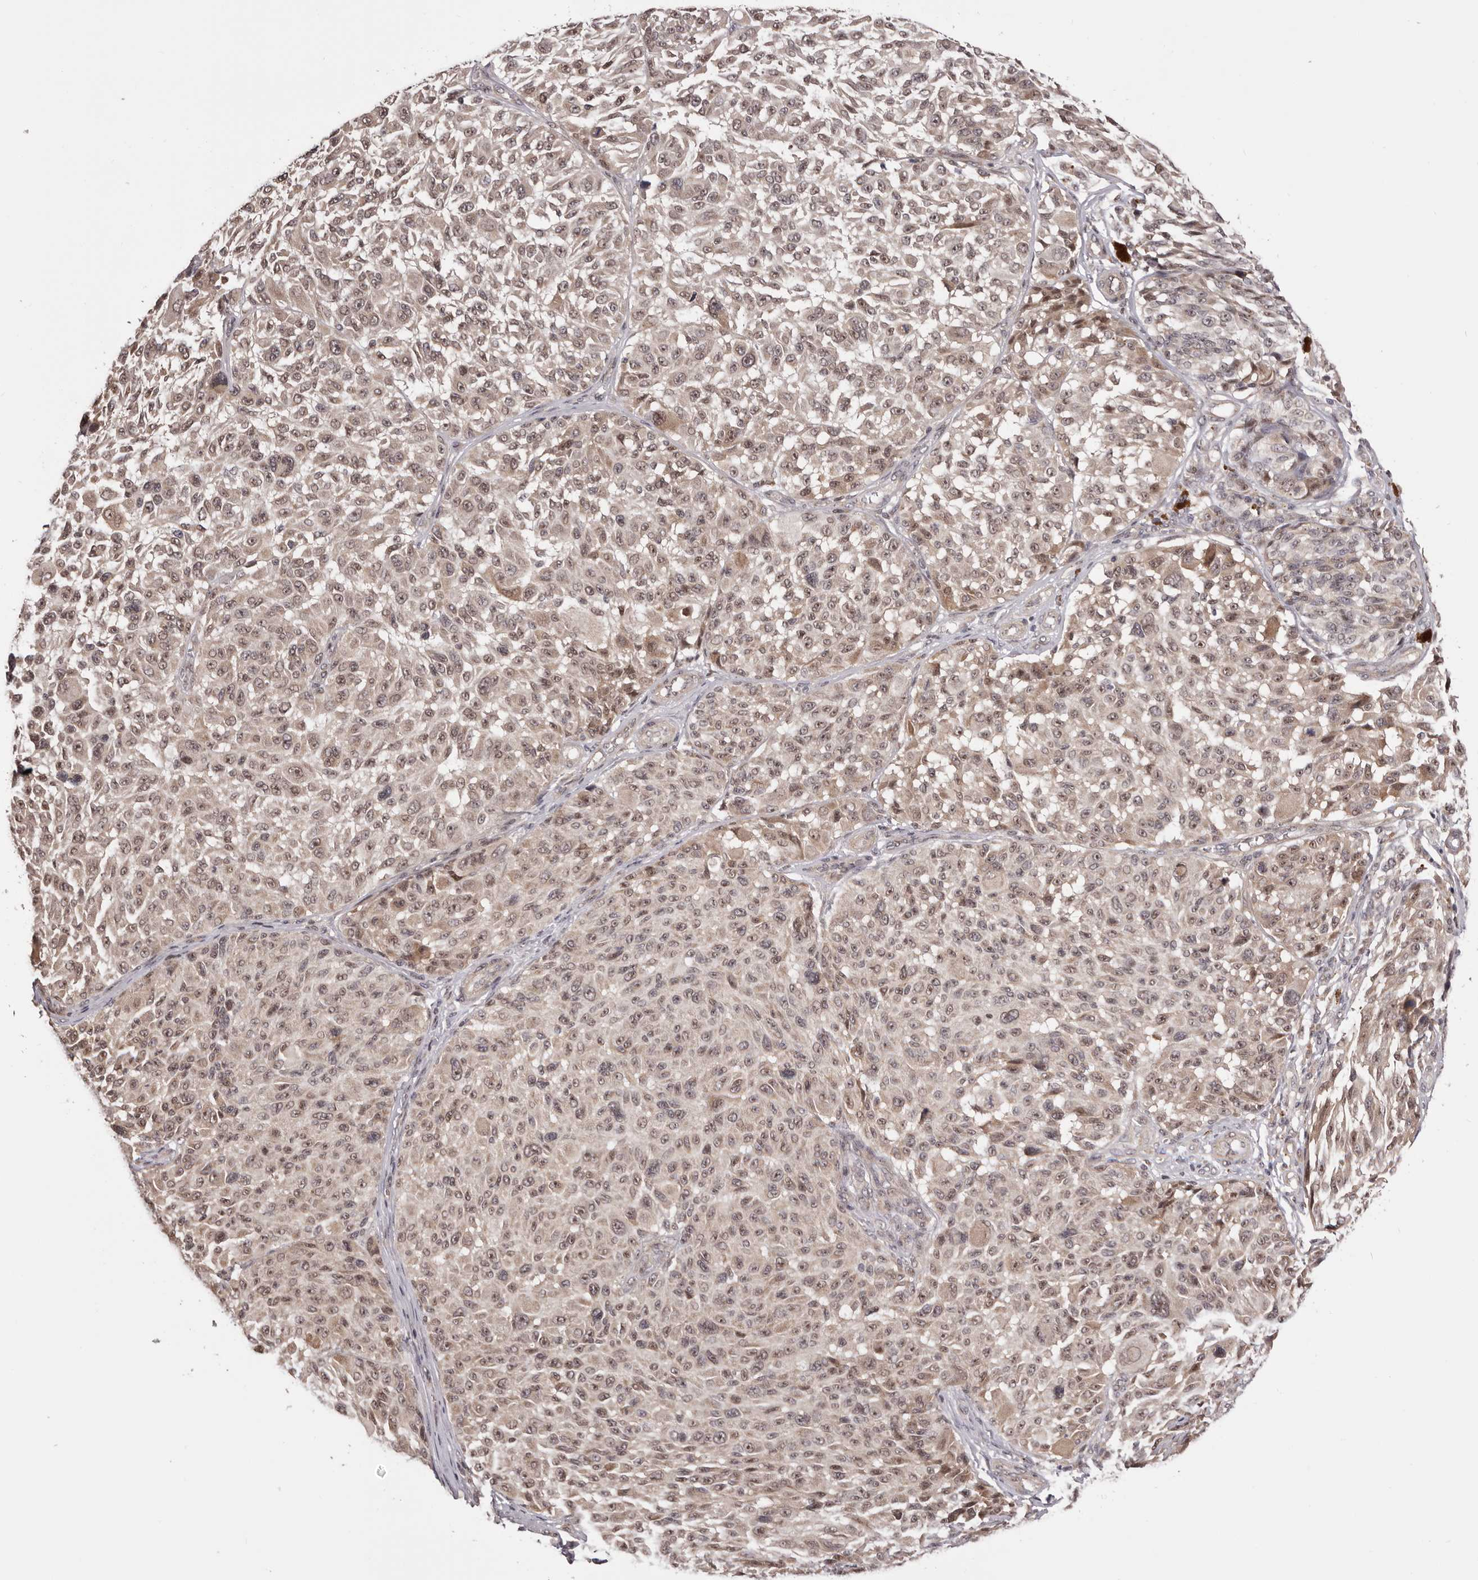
{"staining": {"intensity": "moderate", "quantity": ">75%", "location": "nuclear"}, "tissue": "melanoma", "cell_type": "Tumor cells", "image_type": "cancer", "snomed": [{"axis": "morphology", "description": "Malignant melanoma, NOS"}, {"axis": "topography", "description": "Skin"}], "caption": "A micrograph showing moderate nuclear expression in about >75% of tumor cells in malignant melanoma, as visualized by brown immunohistochemical staining.", "gene": "NOL12", "patient": {"sex": "male", "age": 83}}